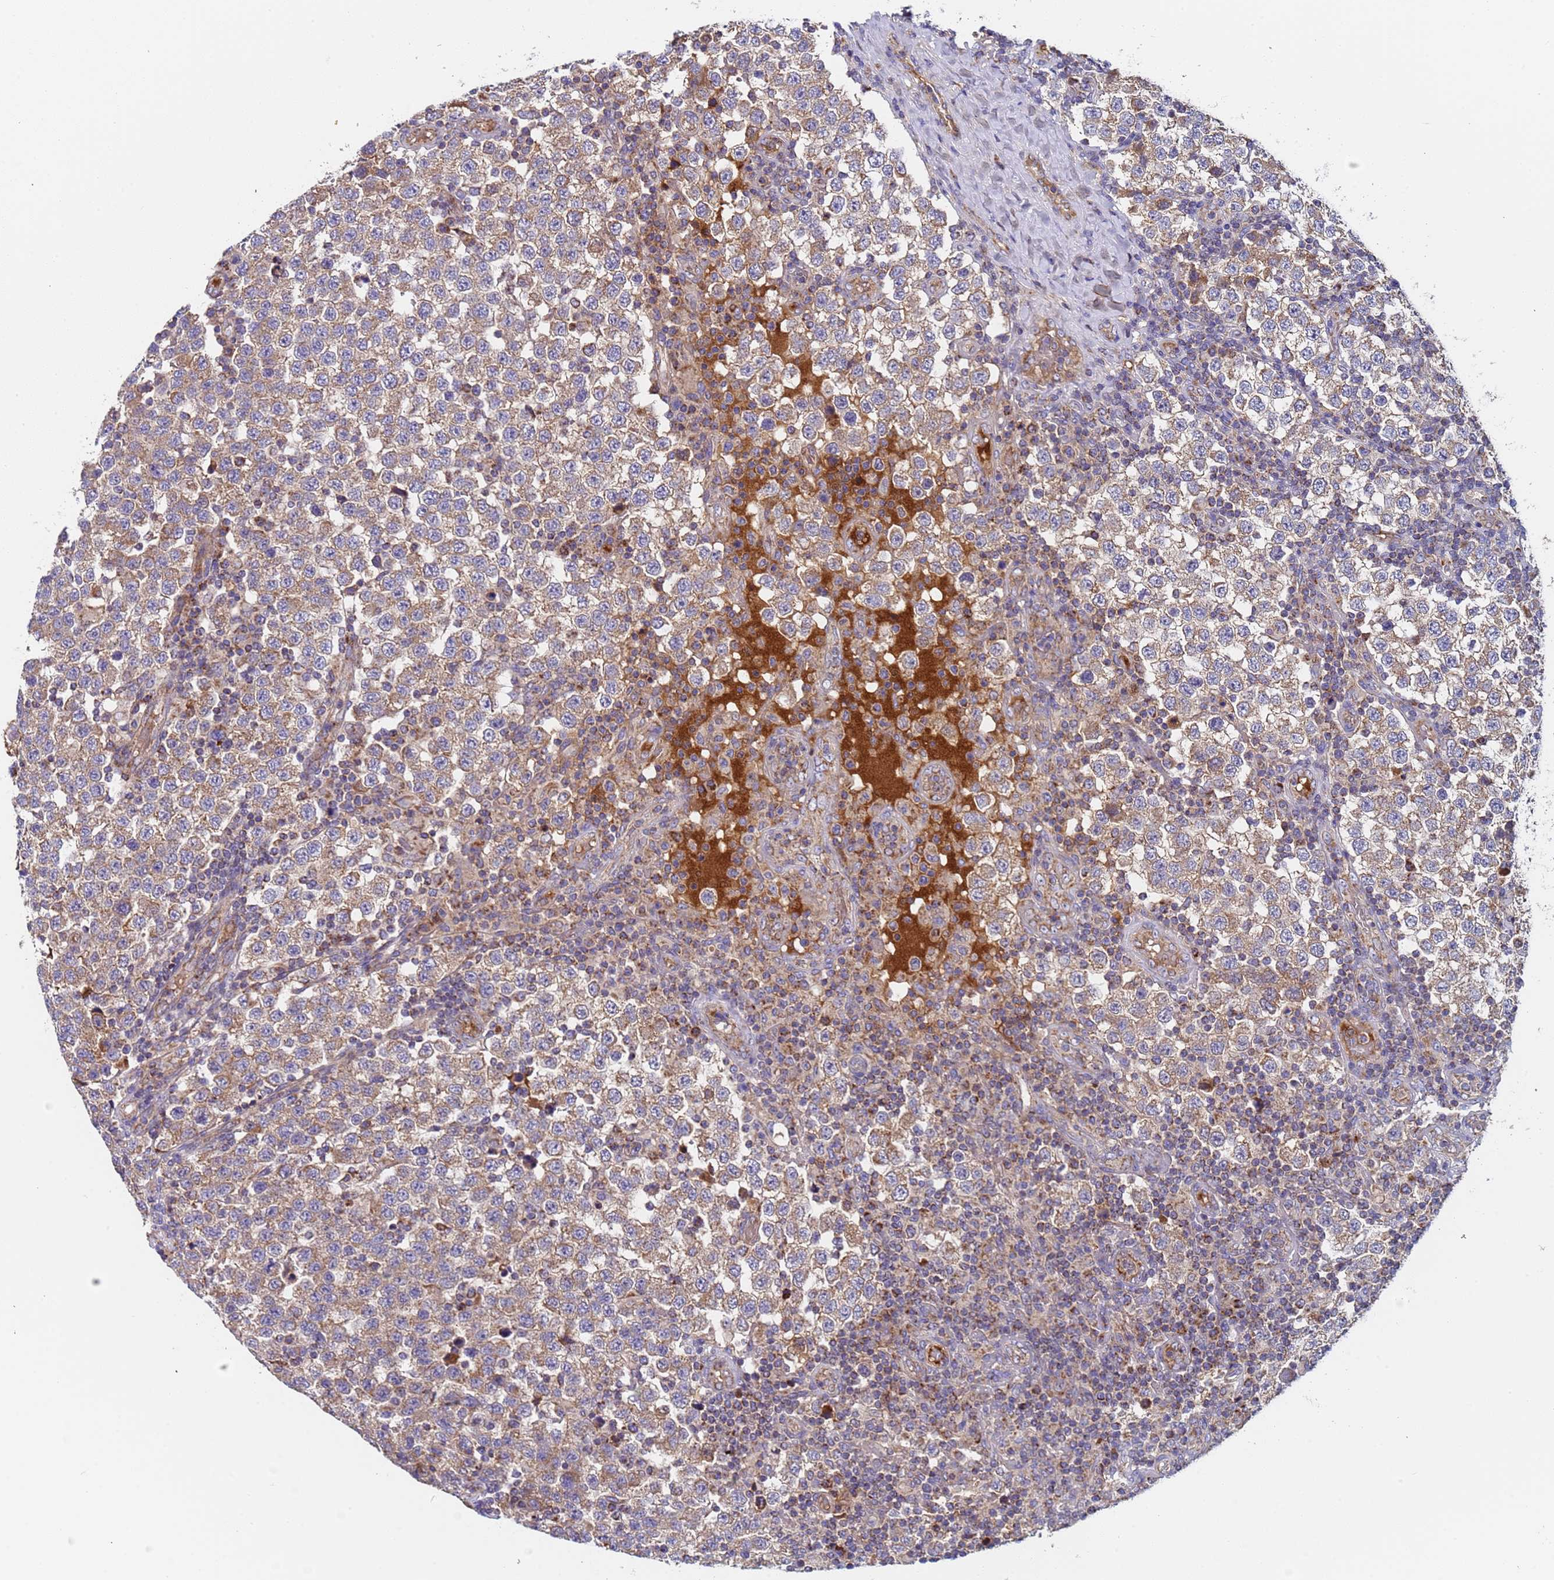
{"staining": {"intensity": "moderate", "quantity": ">75%", "location": "cytoplasmic/membranous"}, "tissue": "testis cancer", "cell_type": "Tumor cells", "image_type": "cancer", "snomed": [{"axis": "morphology", "description": "Seminoma, NOS"}, {"axis": "topography", "description": "Testis"}], "caption": "Testis cancer (seminoma) was stained to show a protein in brown. There is medium levels of moderate cytoplasmic/membranous positivity in about >75% of tumor cells.", "gene": "TMEM126A", "patient": {"sex": "male", "age": 34}}